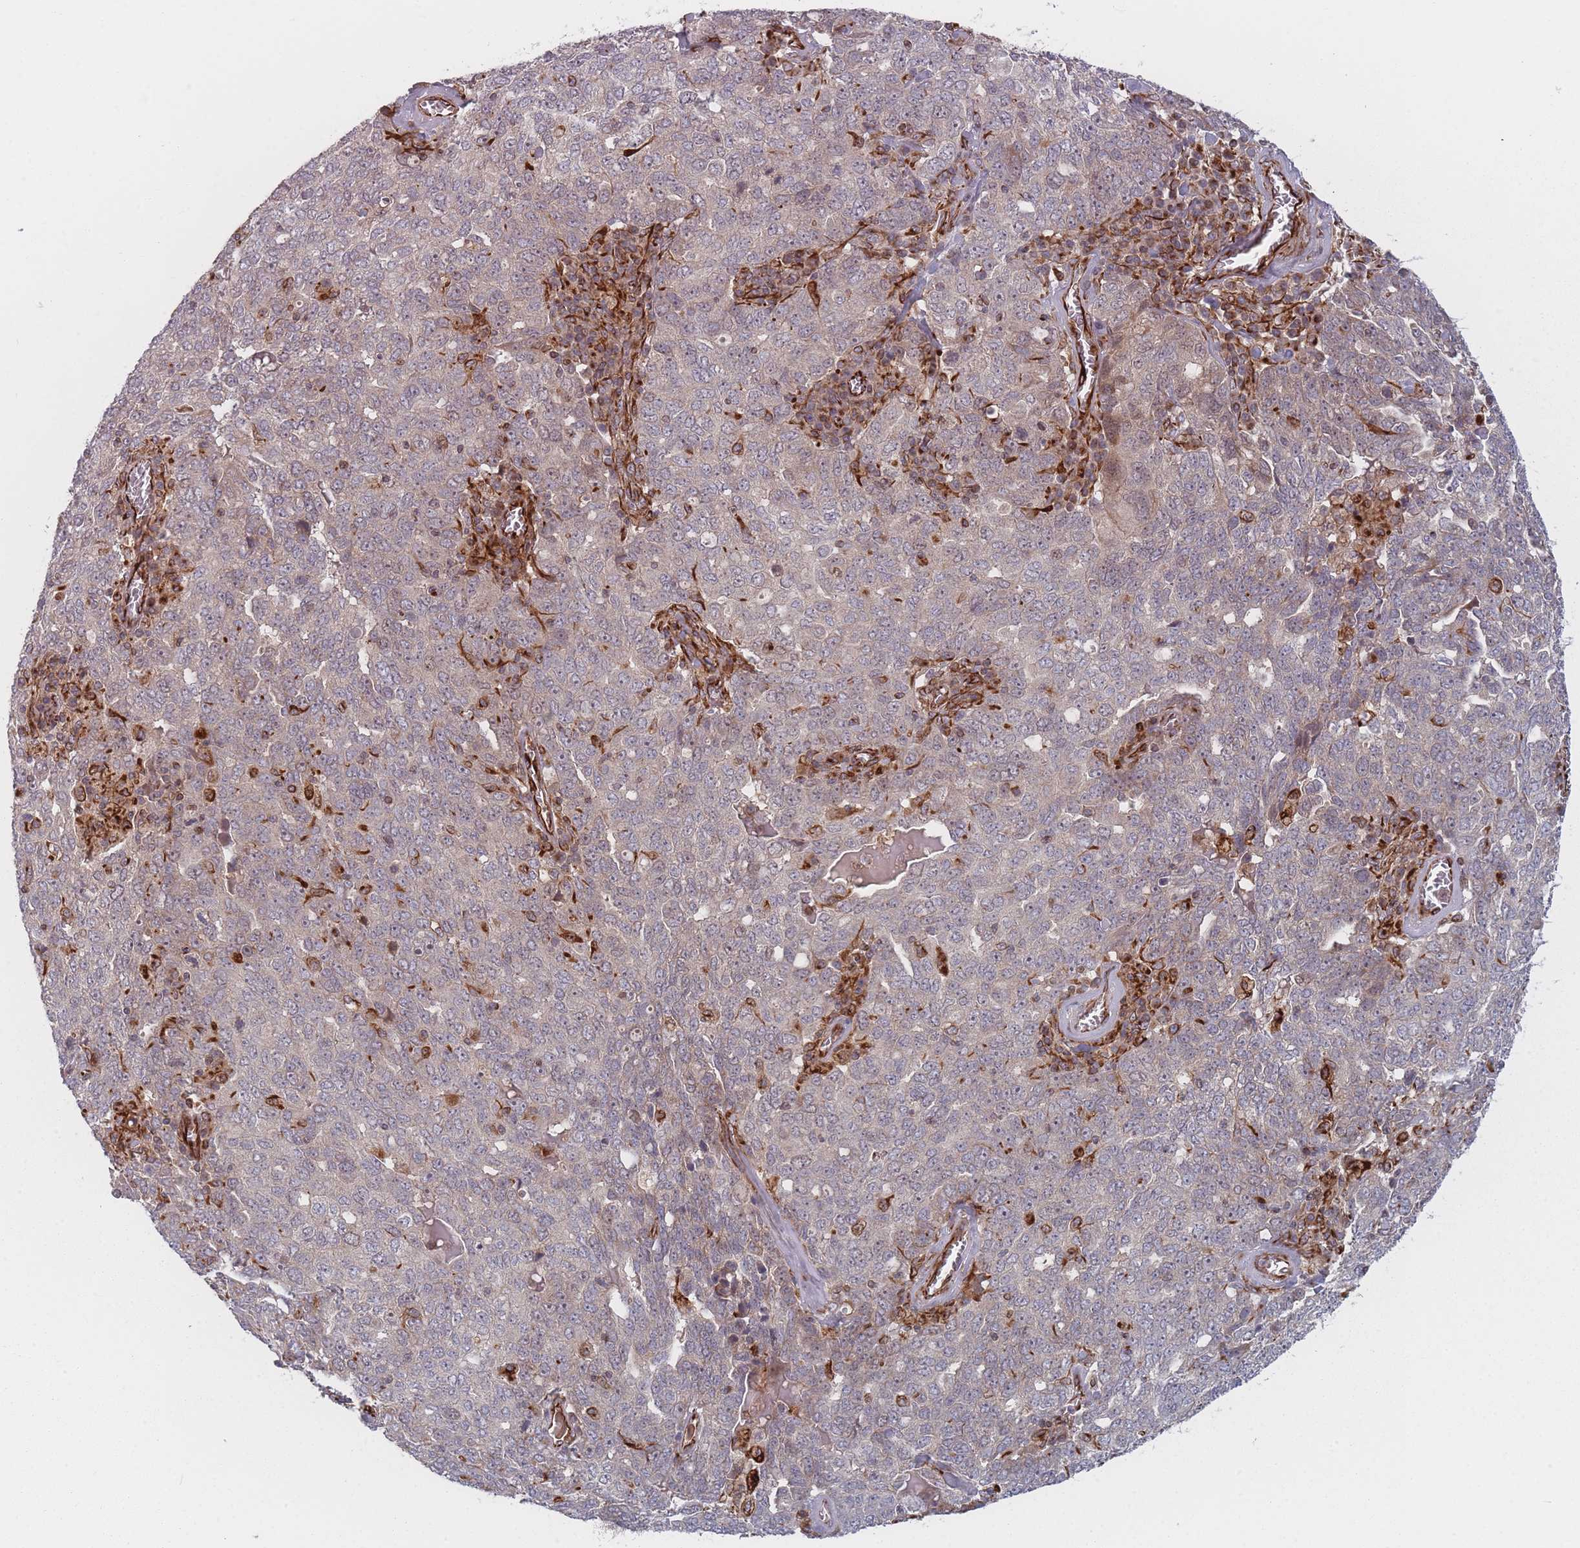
{"staining": {"intensity": "negative", "quantity": "none", "location": "none"}, "tissue": "ovarian cancer", "cell_type": "Tumor cells", "image_type": "cancer", "snomed": [{"axis": "morphology", "description": "Carcinoma, endometroid"}, {"axis": "topography", "description": "Ovary"}], "caption": "An immunohistochemistry histopathology image of ovarian cancer (endometroid carcinoma) is shown. There is no staining in tumor cells of ovarian cancer (endometroid carcinoma). (DAB immunohistochemistry visualized using brightfield microscopy, high magnification).", "gene": "EEF1AKMT2", "patient": {"sex": "female", "age": 62}}